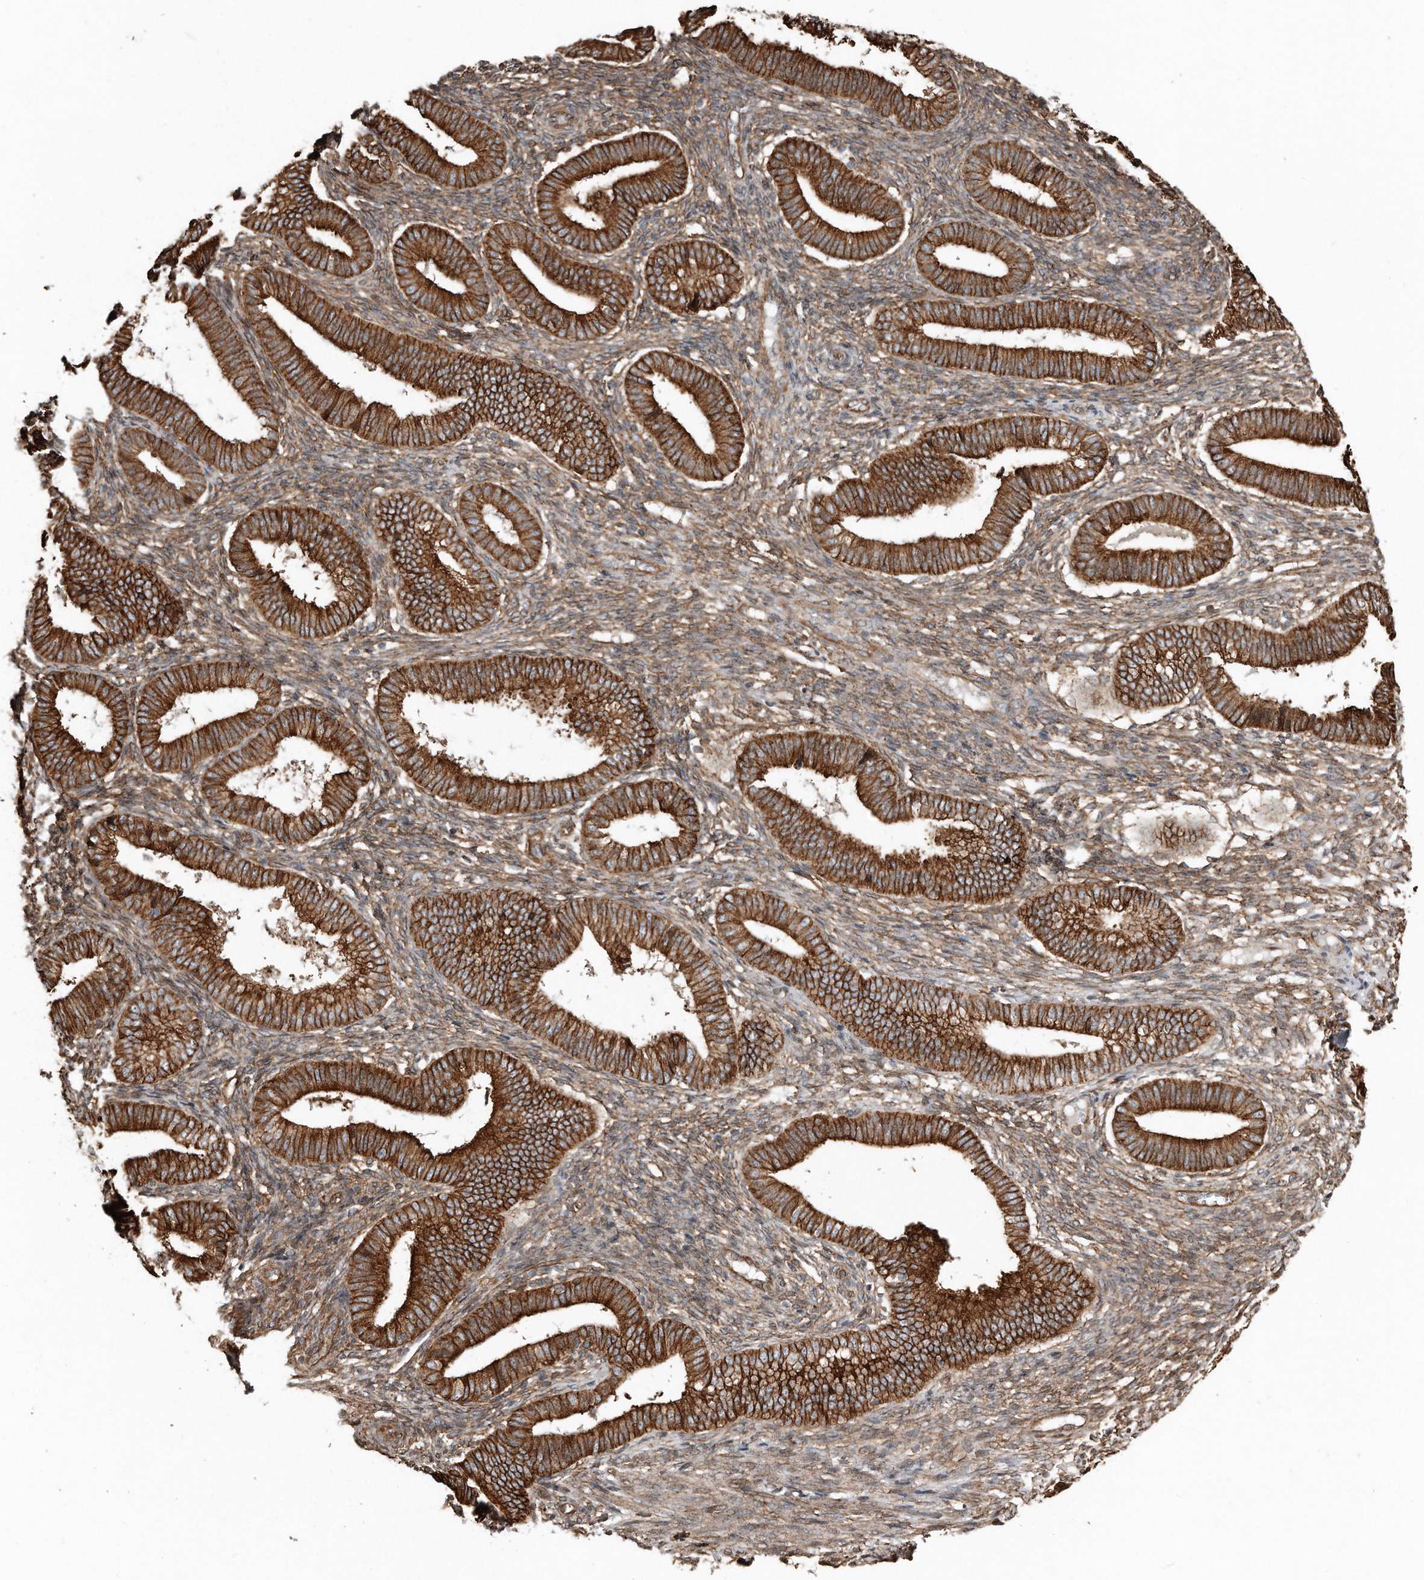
{"staining": {"intensity": "moderate", "quantity": ">75%", "location": "cytoplasmic/membranous"}, "tissue": "endometrium", "cell_type": "Cells in endometrial stroma", "image_type": "normal", "snomed": [{"axis": "morphology", "description": "Normal tissue, NOS"}, {"axis": "topography", "description": "Endometrium"}], "caption": "This histopathology image displays immunohistochemistry staining of normal endometrium, with medium moderate cytoplasmic/membranous expression in approximately >75% of cells in endometrial stroma.", "gene": "SNAP47", "patient": {"sex": "female", "age": 39}}